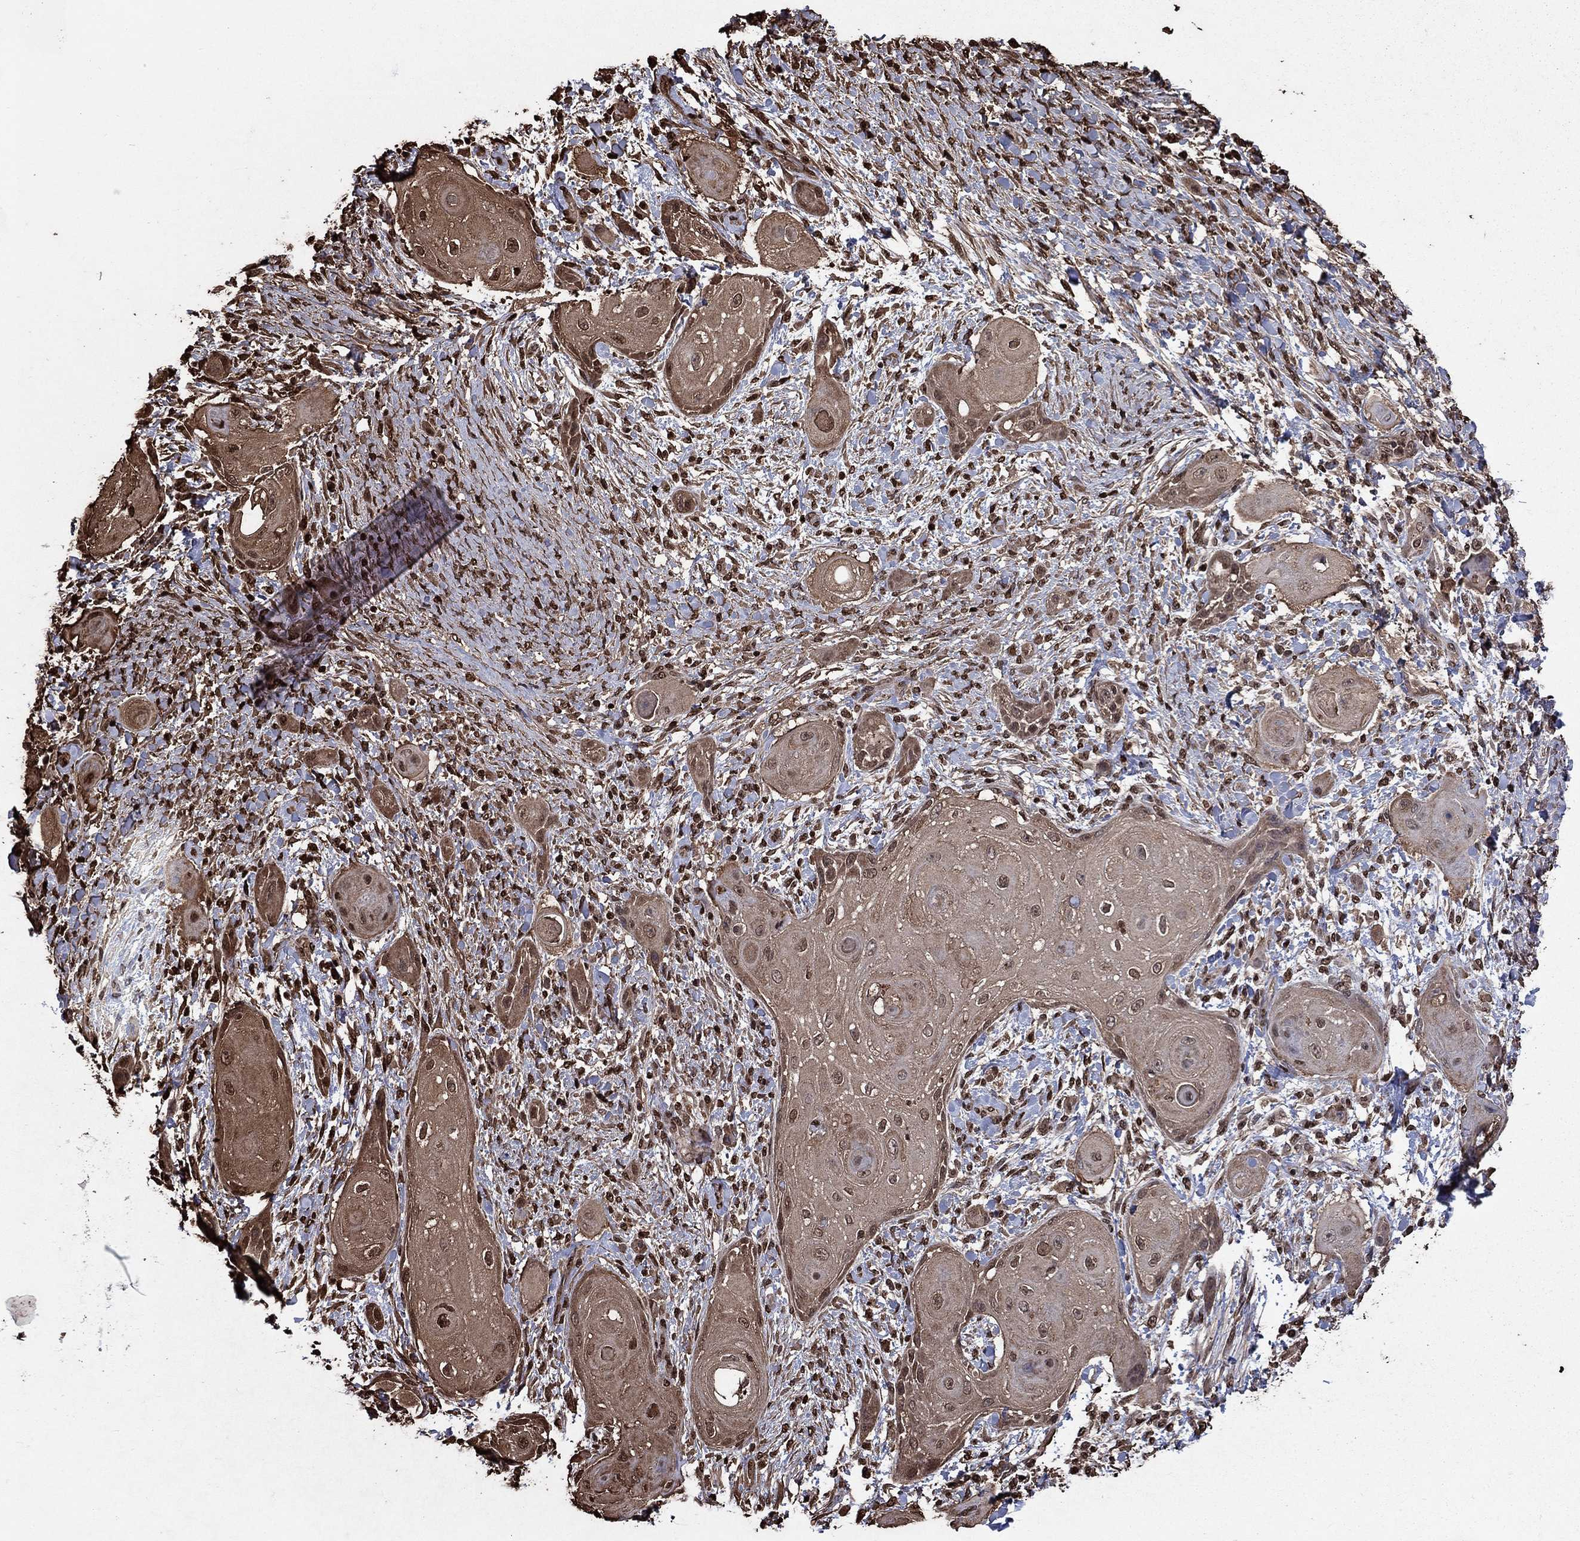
{"staining": {"intensity": "moderate", "quantity": ">75%", "location": "cytoplasmic/membranous"}, "tissue": "skin cancer", "cell_type": "Tumor cells", "image_type": "cancer", "snomed": [{"axis": "morphology", "description": "Squamous cell carcinoma, NOS"}, {"axis": "topography", "description": "Skin"}], "caption": "Skin cancer stained for a protein (brown) exhibits moderate cytoplasmic/membranous positive expression in approximately >75% of tumor cells.", "gene": "GAPDH", "patient": {"sex": "male", "age": 62}}